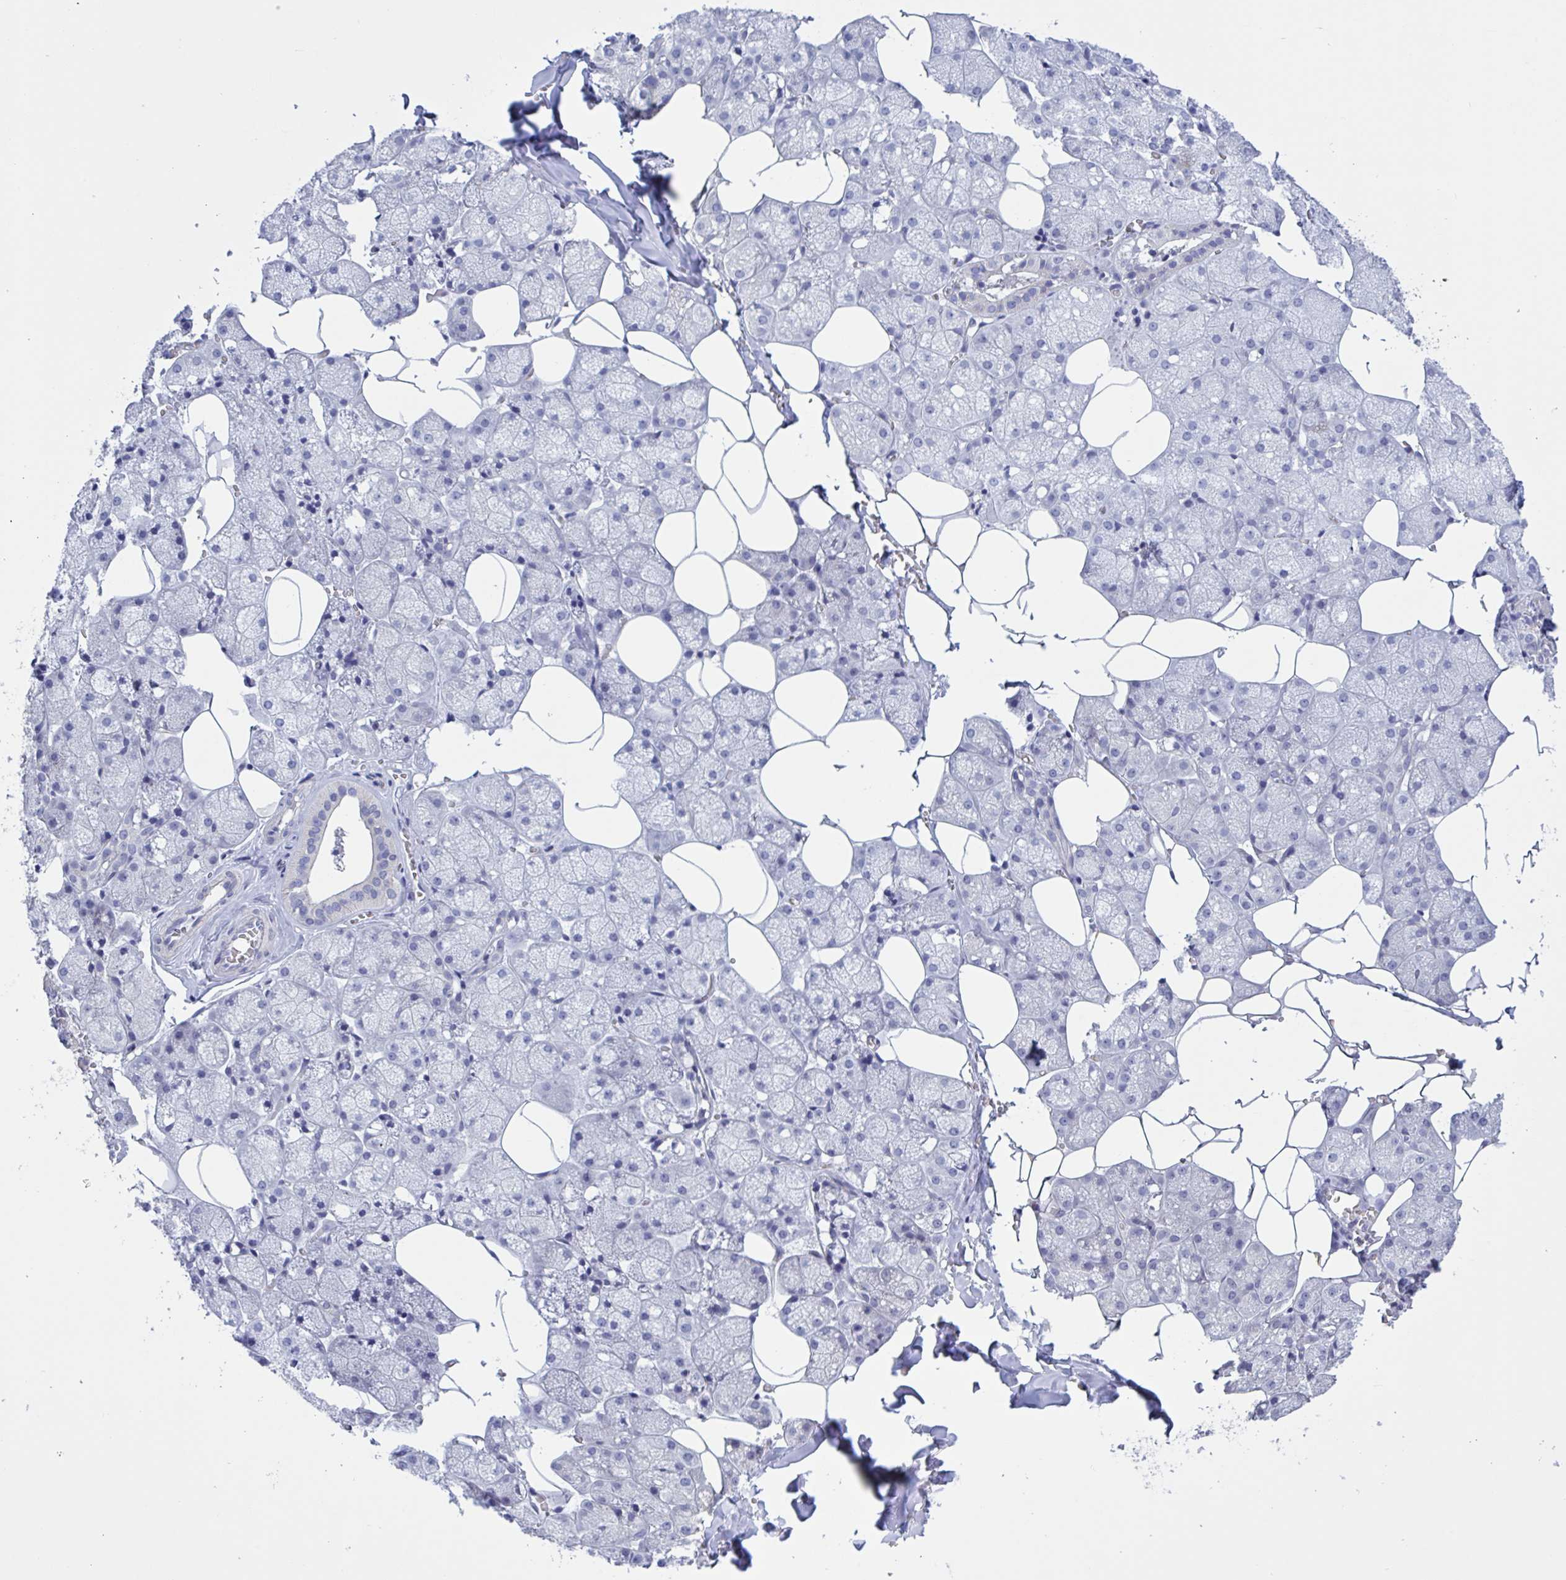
{"staining": {"intensity": "negative", "quantity": "none", "location": "none"}, "tissue": "salivary gland", "cell_type": "Glandular cells", "image_type": "normal", "snomed": [{"axis": "morphology", "description": "Normal tissue, NOS"}, {"axis": "topography", "description": "Salivary gland"}, {"axis": "topography", "description": "Peripheral nerve tissue"}], "caption": "This is a photomicrograph of immunohistochemistry staining of normal salivary gland, which shows no positivity in glandular cells. (IHC, brightfield microscopy, high magnification).", "gene": "ST14", "patient": {"sex": "male", "age": 38}}